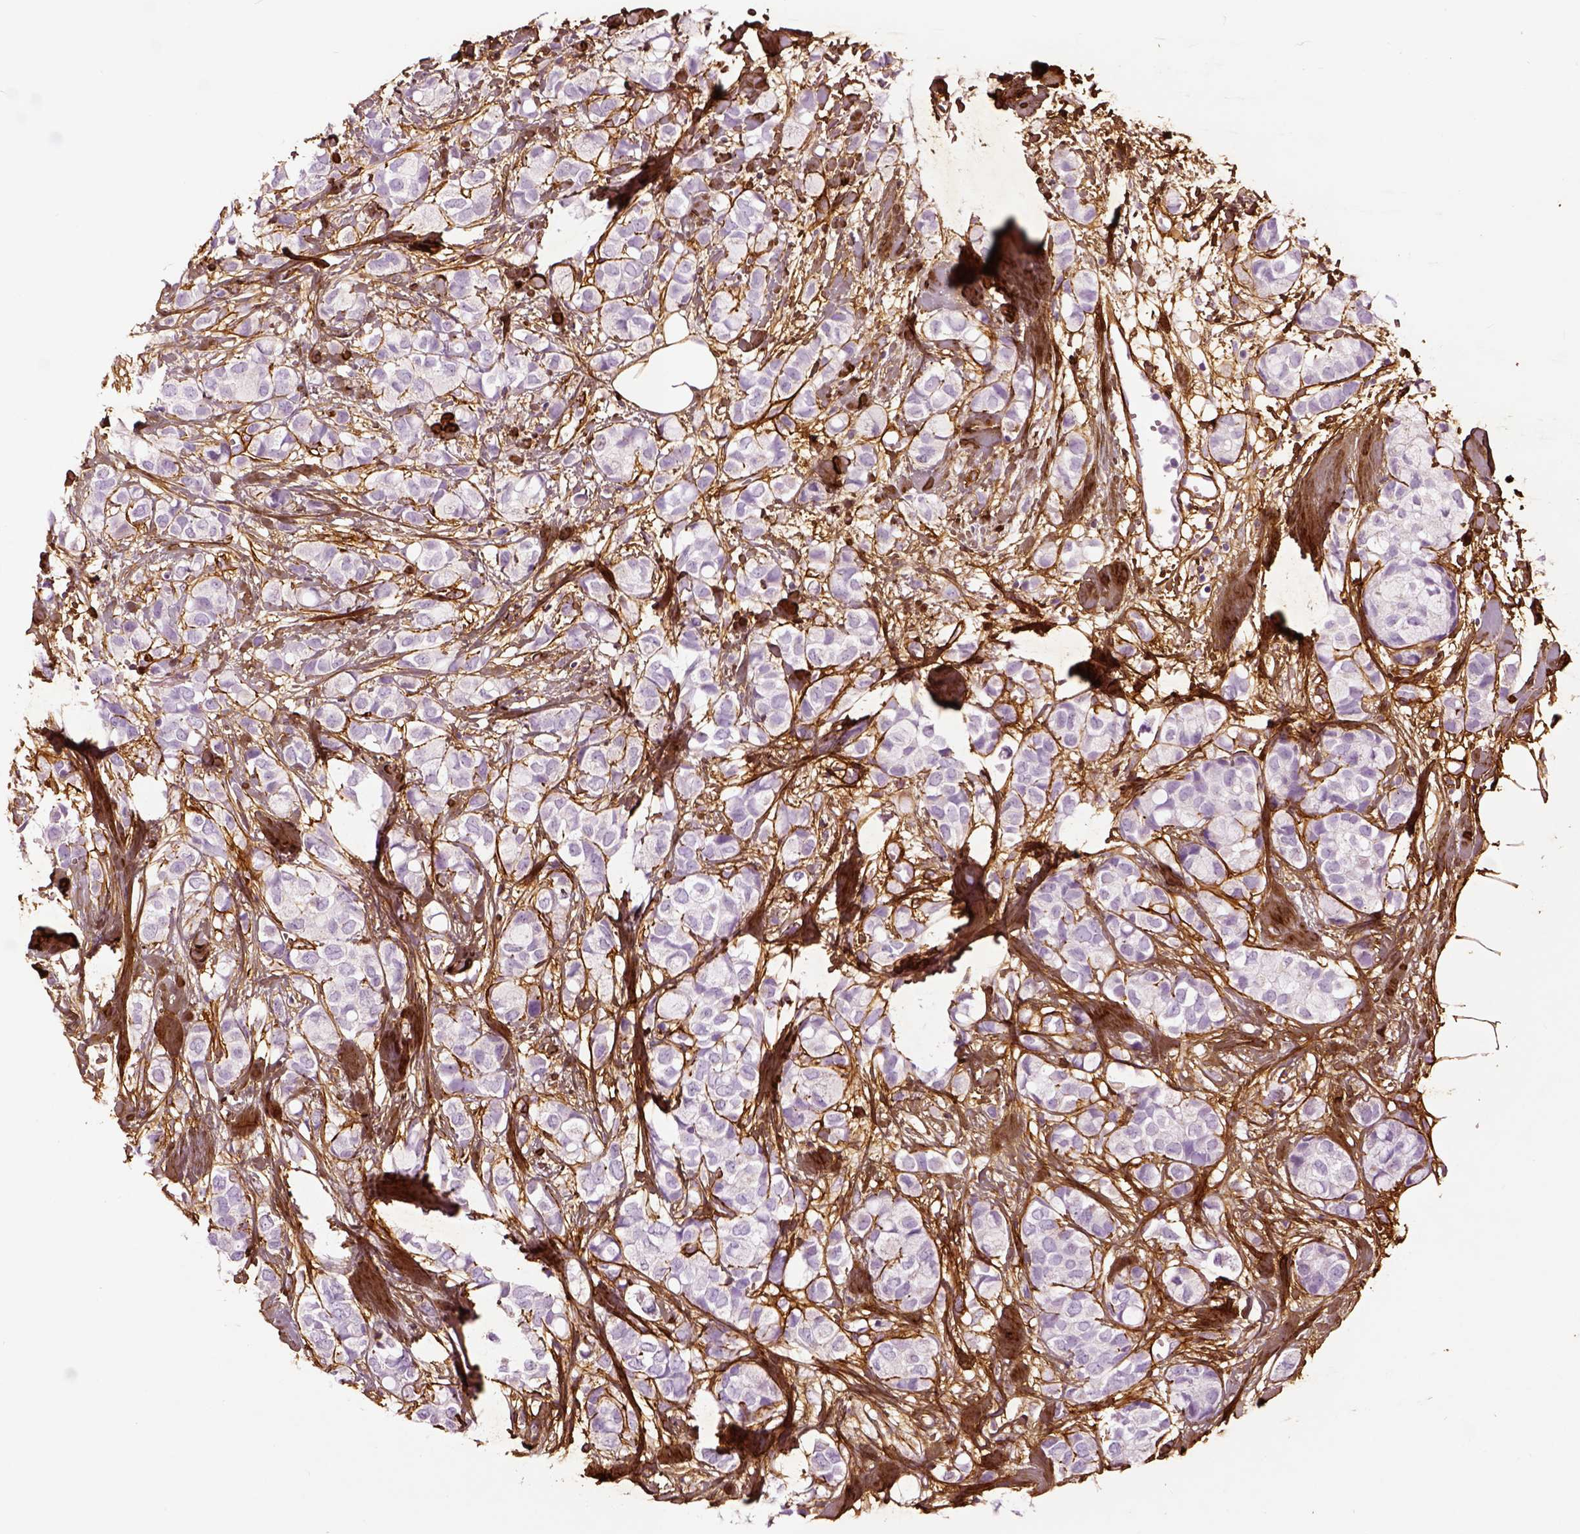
{"staining": {"intensity": "negative", "quantity": "none", "location": "none"}, "tissue": "breast cancer", "cell_type": "Tumor cells", "image_type": "cancer", "snomed": [{"axis": "morphology", "description": "Duct carcinoma"}, {"axis": "topography", "description": "Breast"}], "caption": "High magnification brightfield microscopy of breast cancer stained with DAB (3,3'-diaminobenzidine) (brown) and counterstained with hematoxylin (blue): tumor cells show no significant expression.", "gene": "COL6A2", "patient": {"sex": "female", "age": 85}}